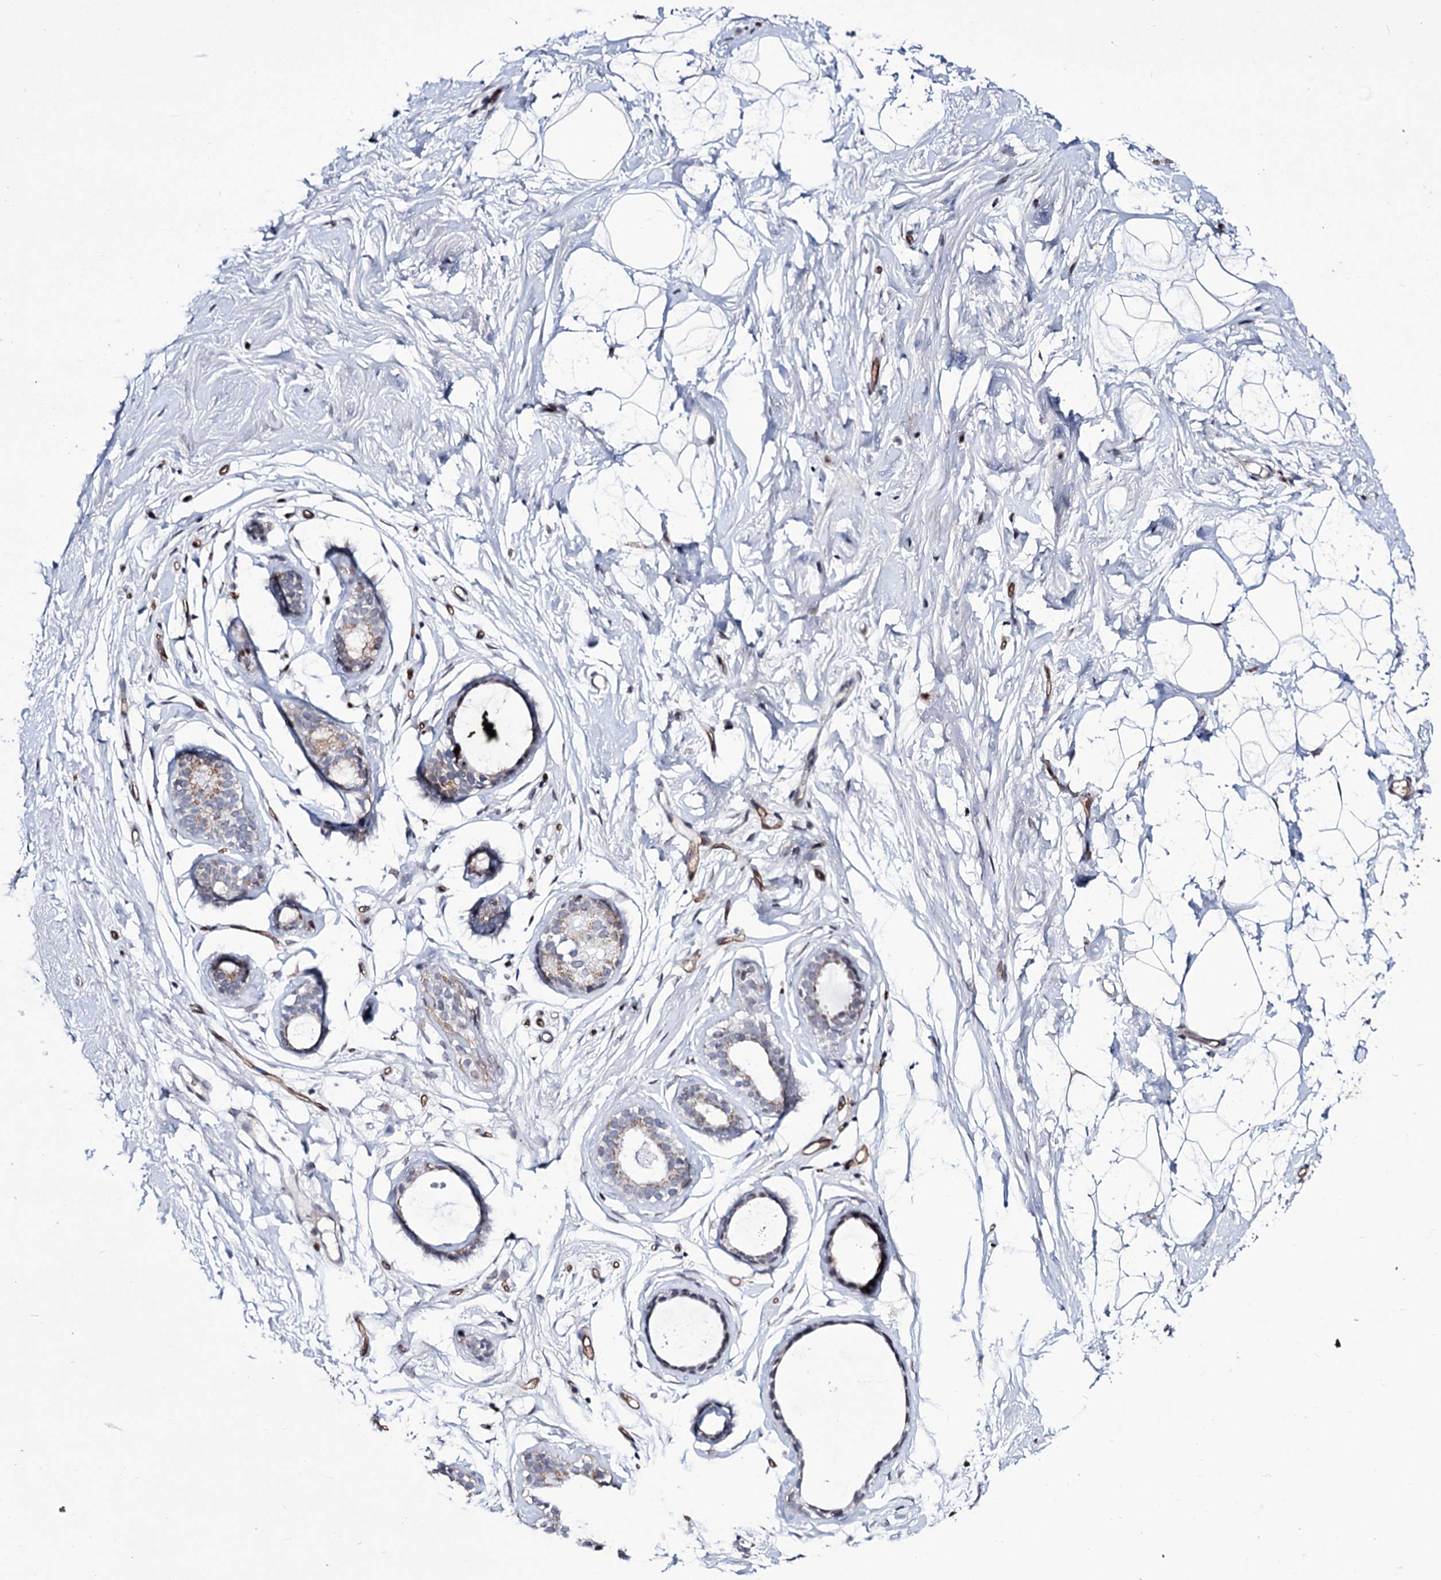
{"staining": {"intensity": "negative", "quantity": "none", "location": "none"}, "tissue": "breast", "cell_type": "Adipocytes", "image_type": "normal", "snomed": [{"axis": "morphology", "description": "Normal tissue, NOS"}, {"axis": "morphology", "description": "Adenoma, NOS"}, {"axis": "topography", "description": "Breast"}], "caption": "Adipocytes are negative for protein expression in benign human breast.", "gene": "ZC3H12C", "patient": {"sex": "female", "age": 23}}